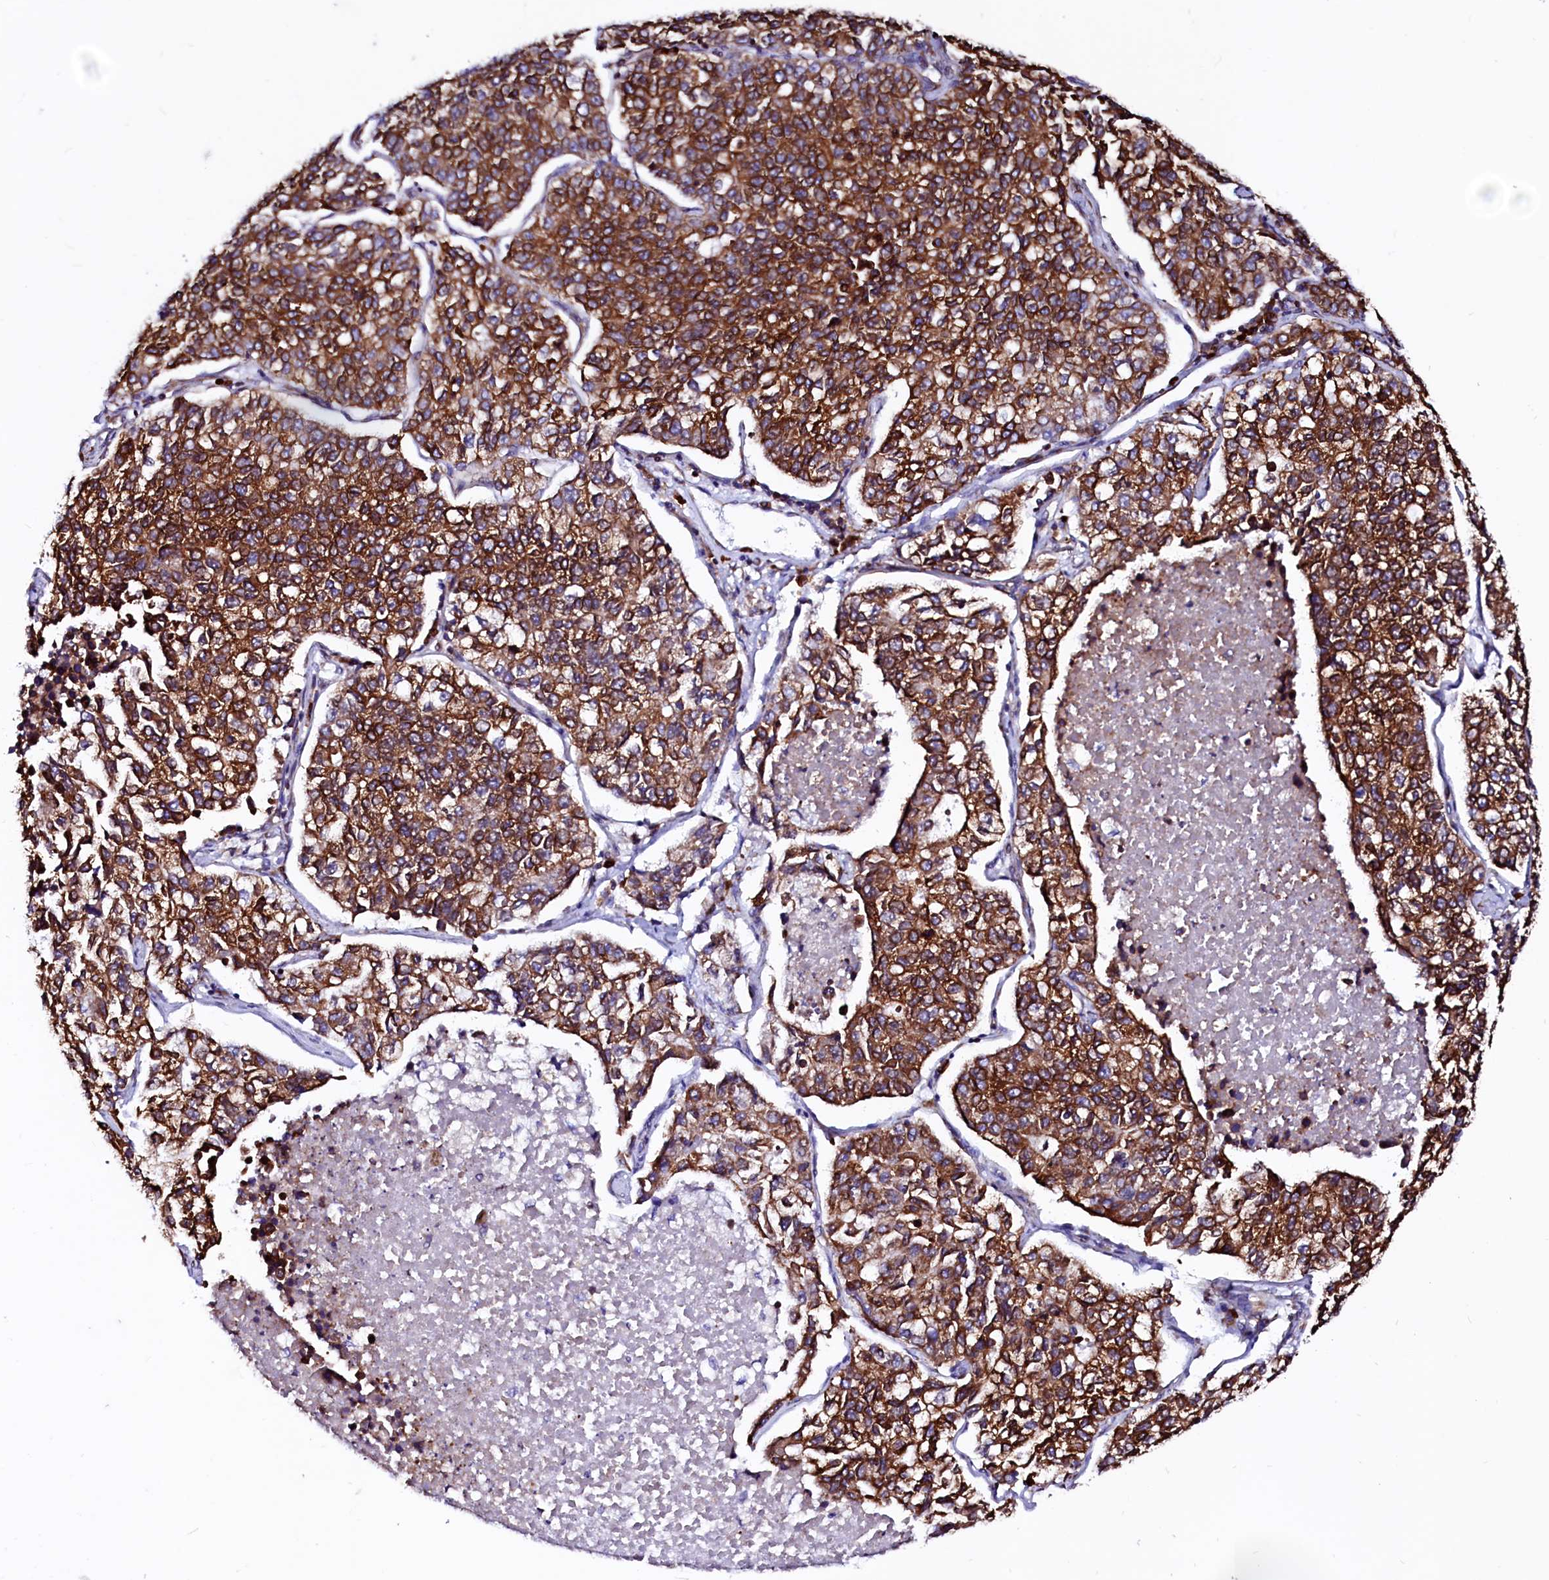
{"staining": {"intensity": "strong", "quantity": ">75%", "location": "cytoplasmic/membranous"}, "tissue": "lung cancer", "cell_type": "Tumor cells", "image_type": "cancer", "snomed": [{"axis": "morphology", "description": "Adenocarcinoma, NOS"}, {"axis": "topography", "description": "Lung"}], "caption": "A histopathology image of human lung cancer stained for a protein shows strong cytoplasmic/membranous brown staining in tumor cells.", "gene": "DERL1", "patient": {"sex": "male", "age": 49}}